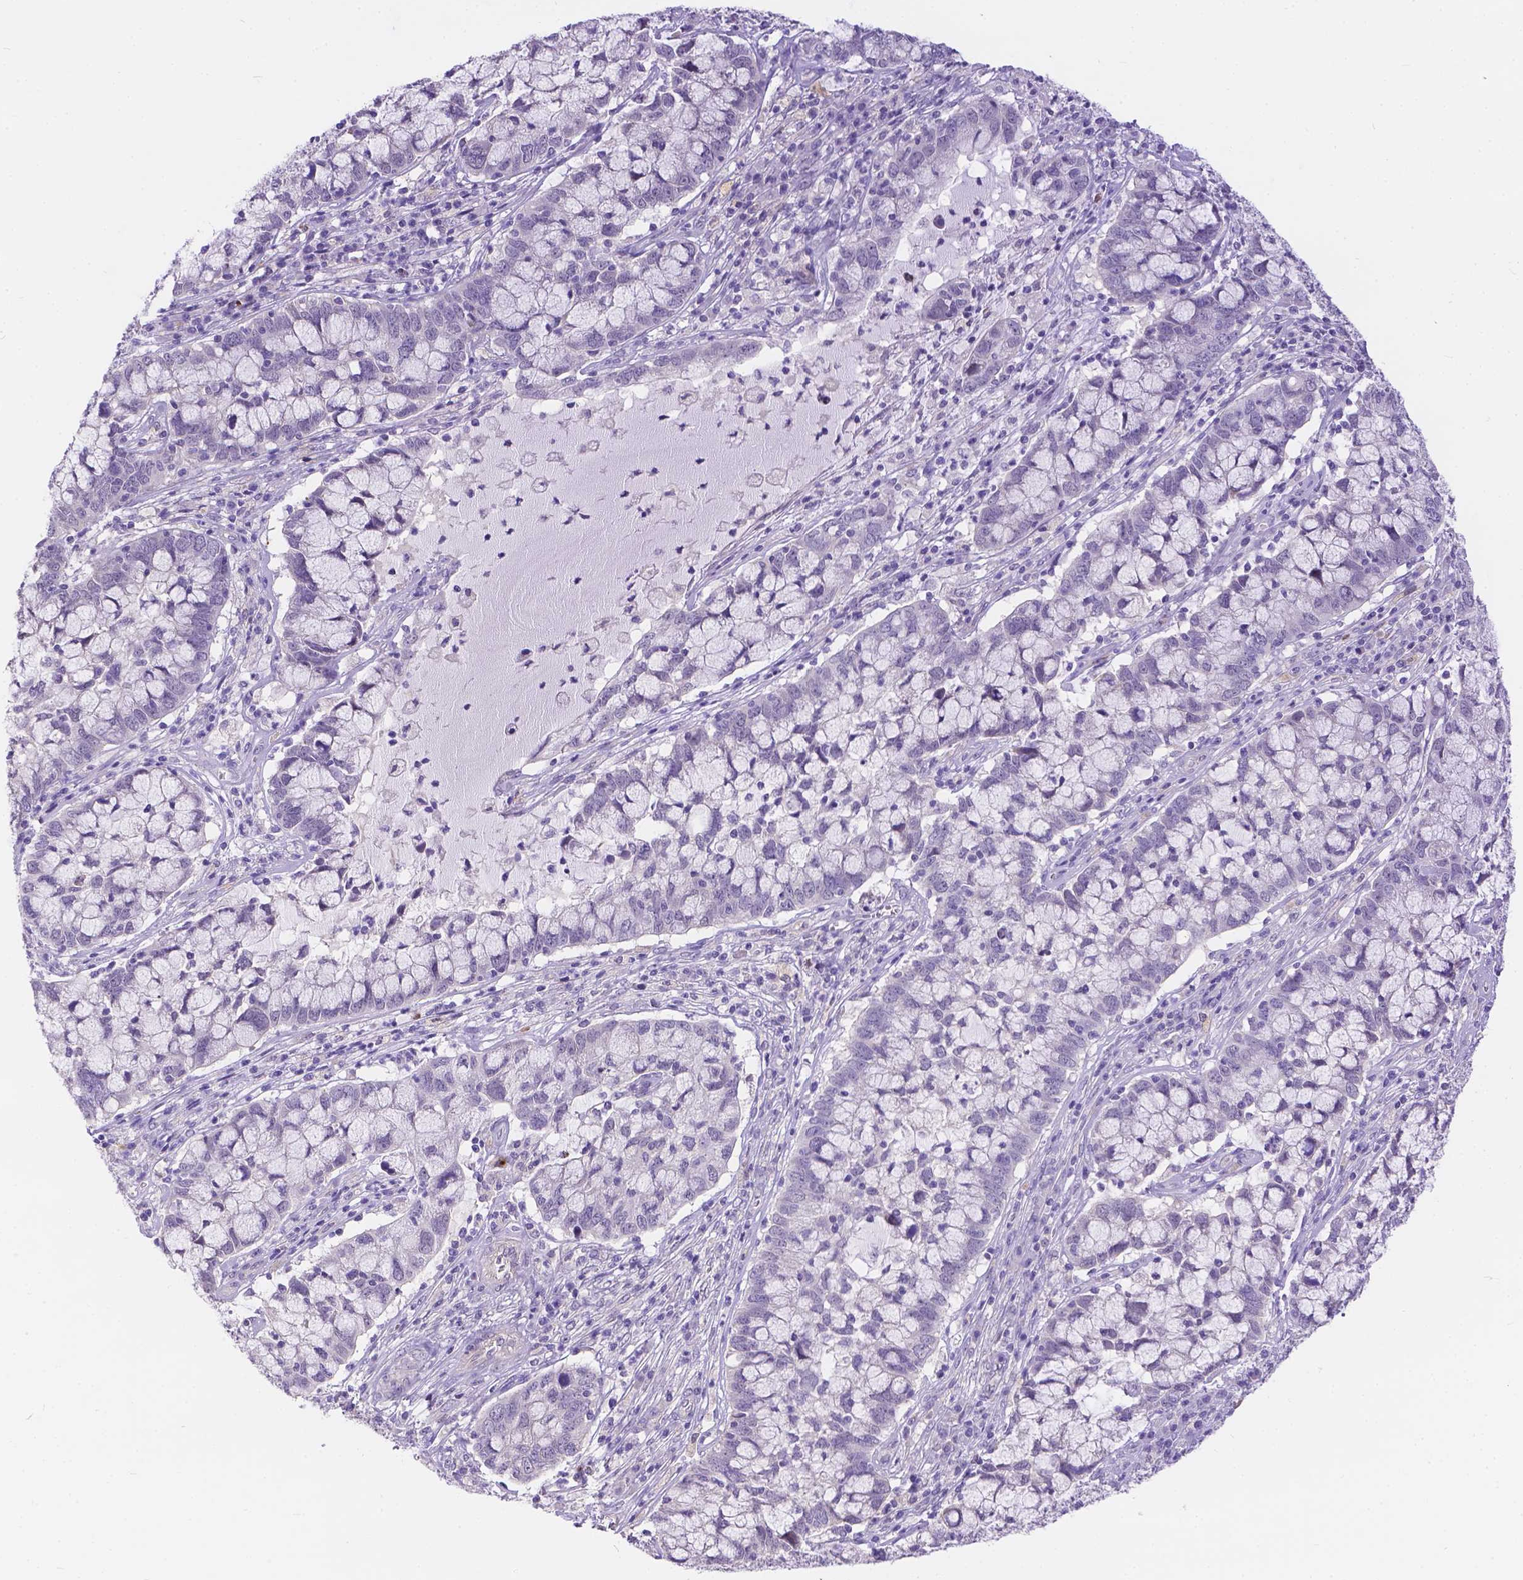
{"staining": {"intensity": "negative", "quantity": "none", "location": "none"}, "tissue": "cervical cancer", "cell_type": "Tumor cells", "image_type": "cancer", "snomed": [{"axis": "morphology", "description": "Adenocarcinoma, NOS"}, {"axis": "topography", "description": "Cervix"}], "caption": "Micrograph shows no significant protein positivity in tumor cells of cervical cancer (adenocarcinoma).", "gene": "DLEC1", "patient": {"sex": "female", "age": 40}}